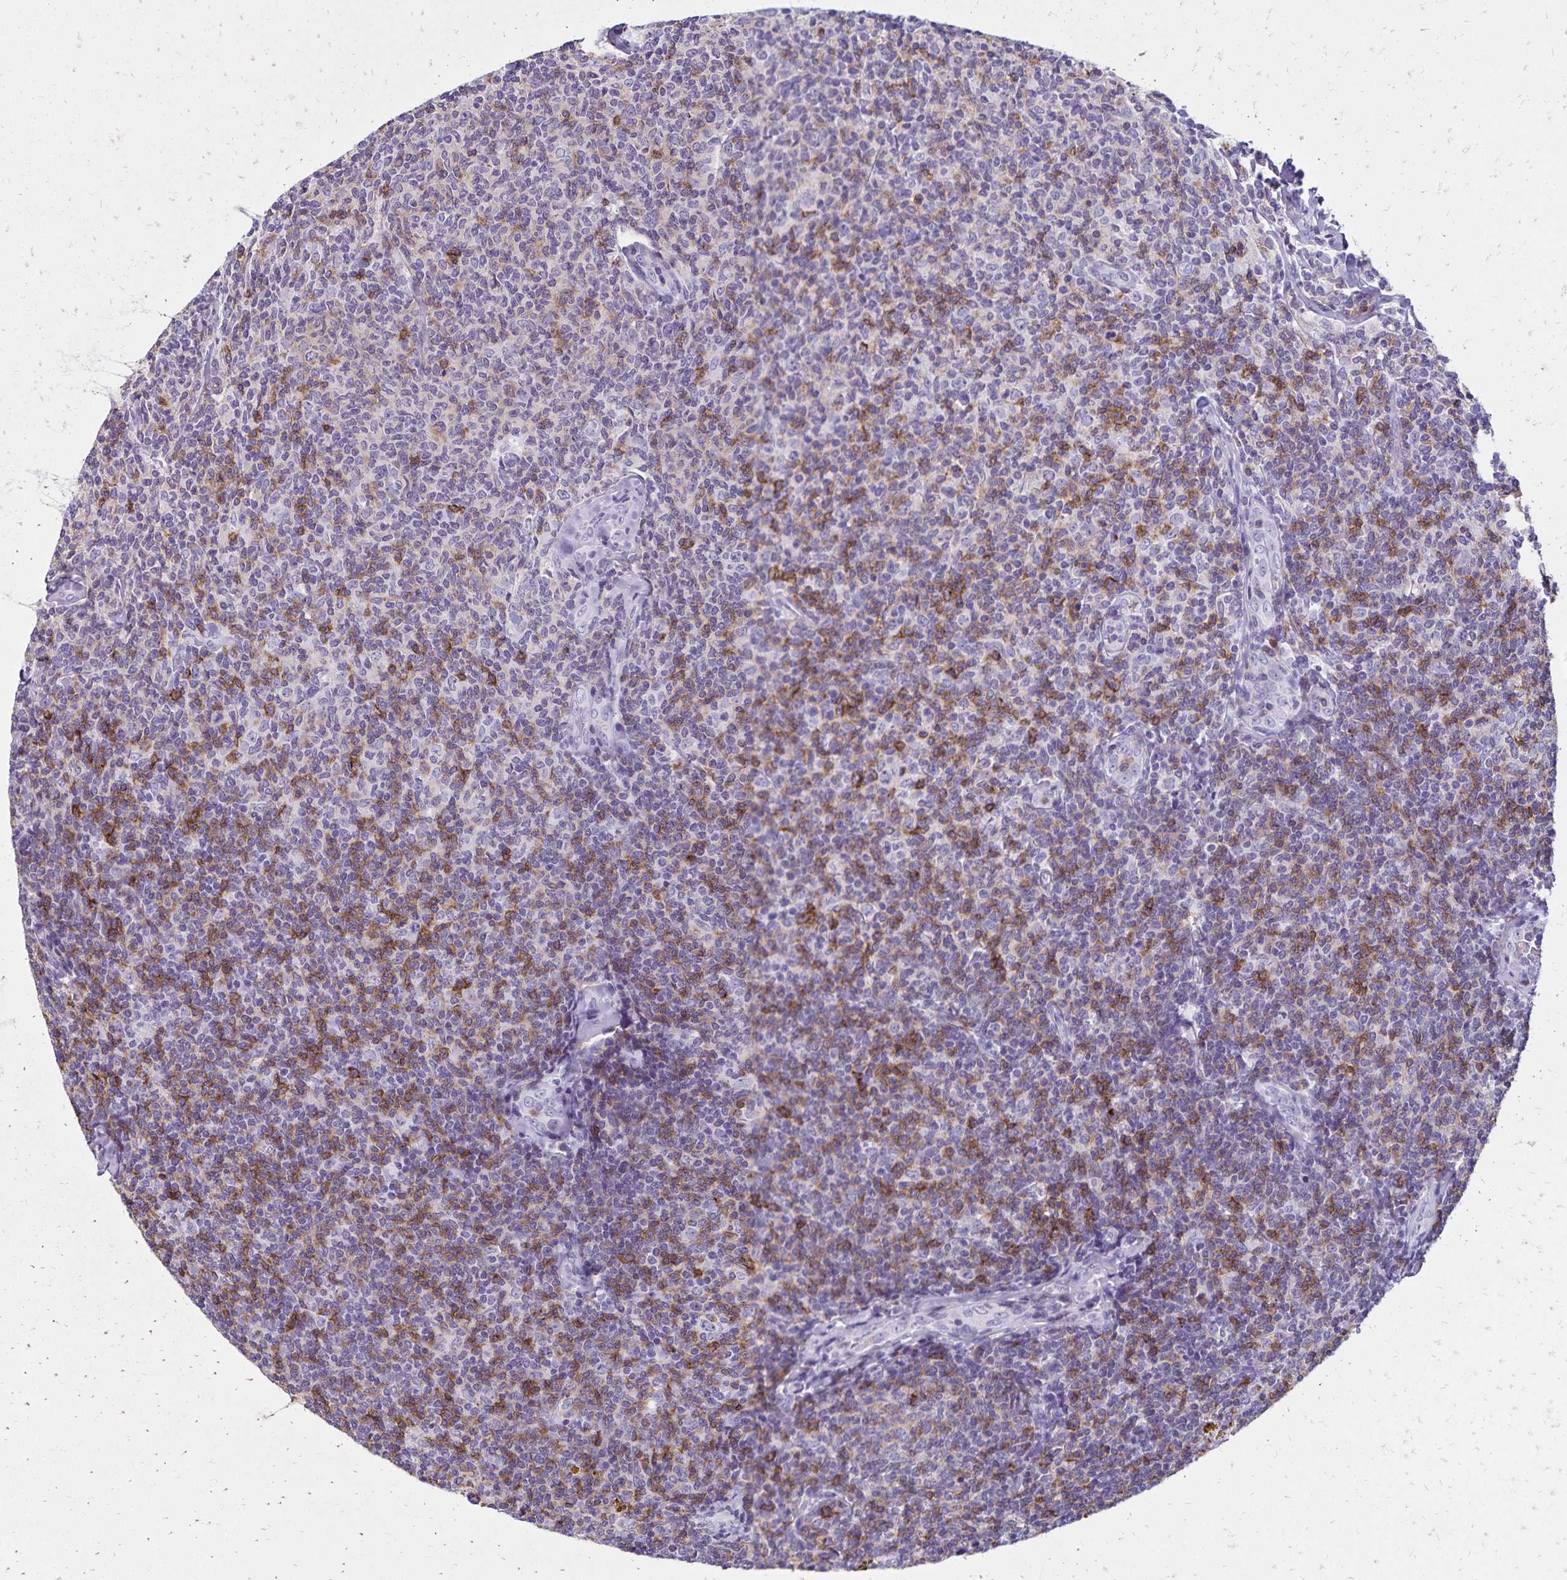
{"staining": {"intensity": "moderate", "quantity": "<25%", "location": "cytoplasmic/membranous"}, "tissue": "lymphoma", "cell_type": "Tumor cells", "image_type": "cancer", "snomed": [{"axis": "morphology", "description": "Malignant lymphoma, non-Hodgkin's type, Low grade"}, {"axis": "topography", "description": "Lymph node"}], "caption": "Moderate cytoplasmic/membranous expression is appreciated in approximately <25% of tumor cells in lymphoma.", "gene": "CD27", "patient": {"sex": "female", "age": 56}}